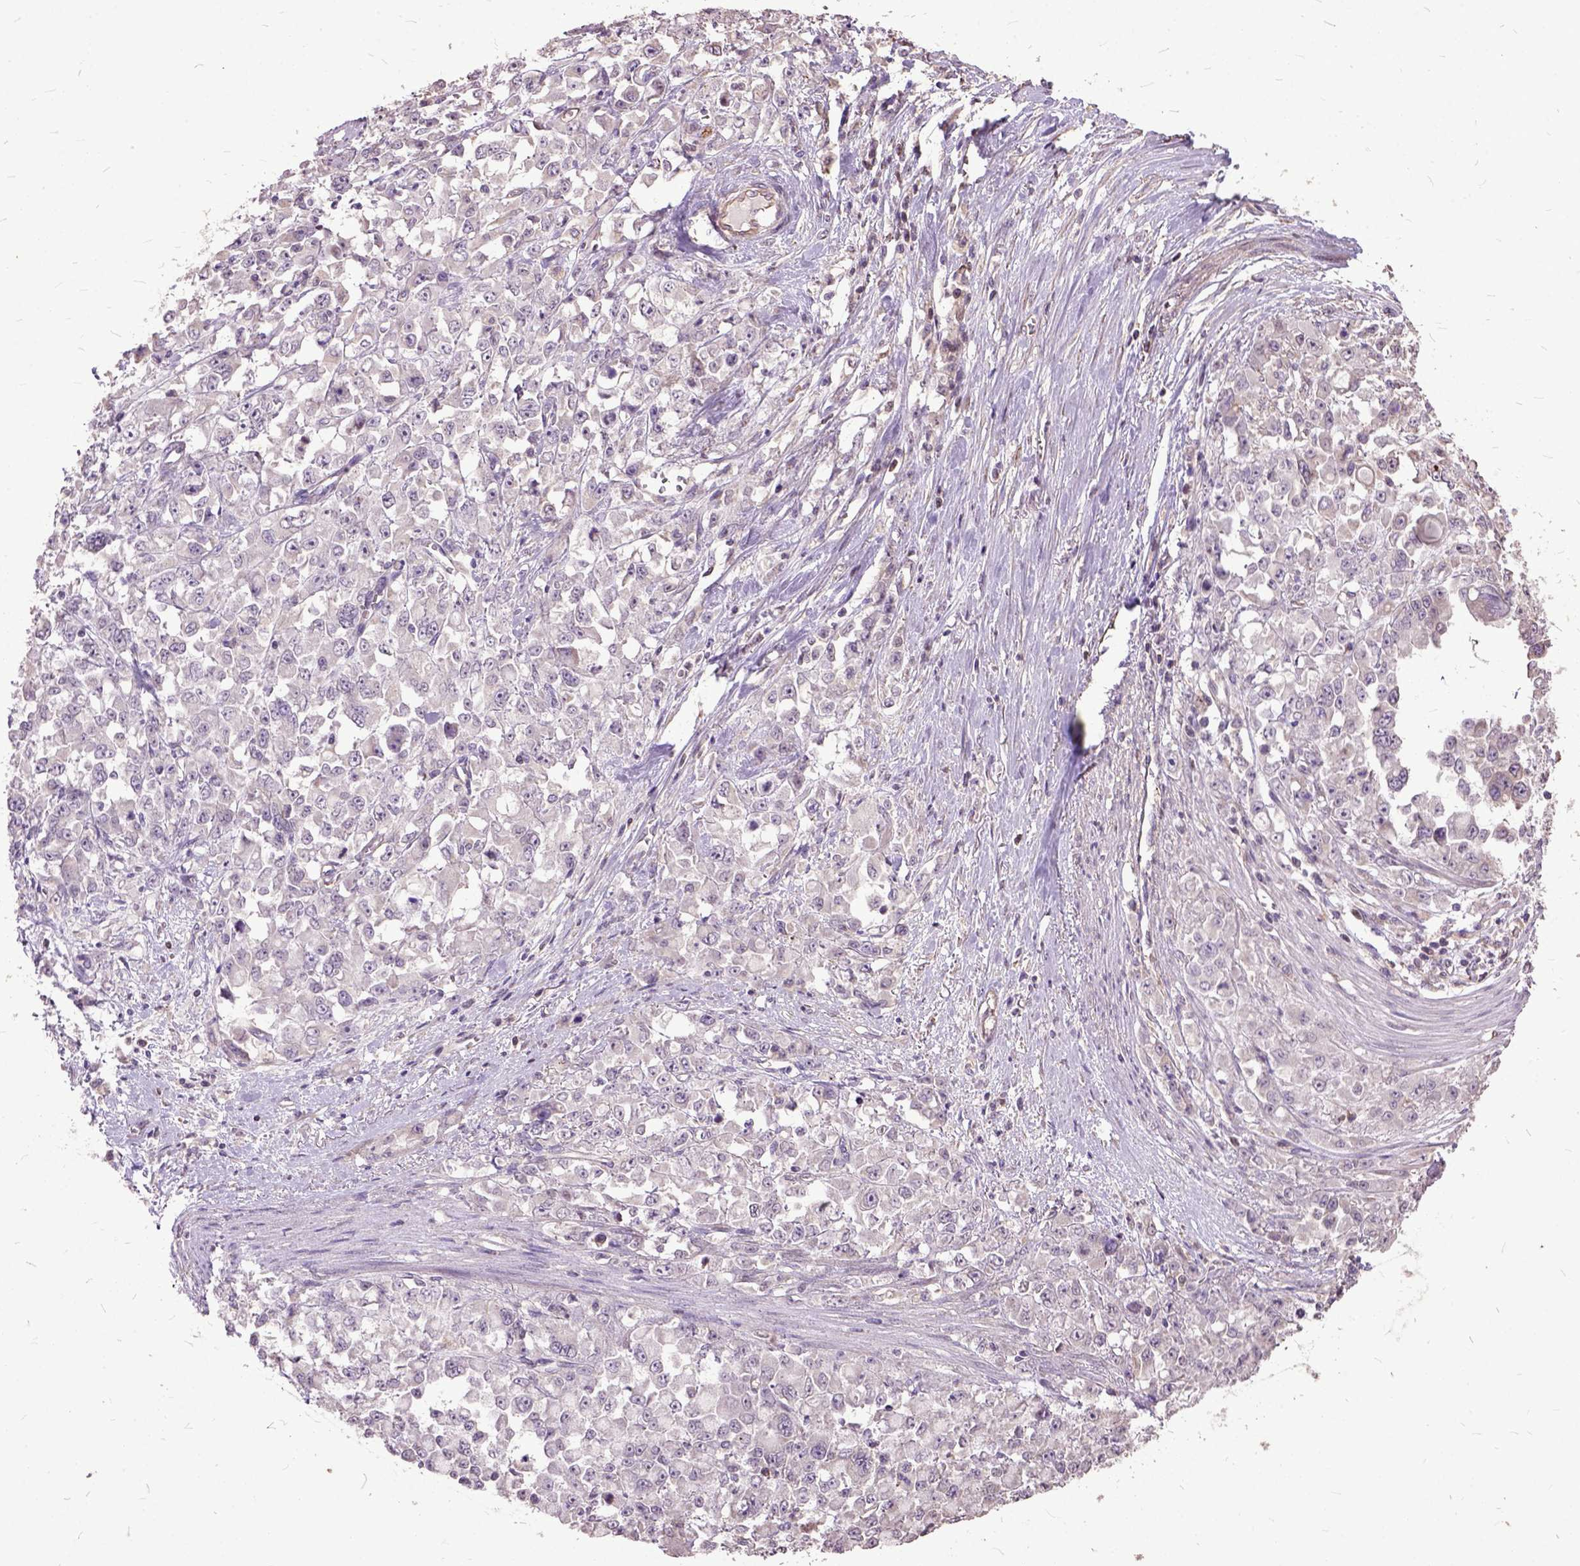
{"staining": {"intensity": "negative", "quantity": "none", "location": "none"}, "tissue": "stomach cancer", "cell_type": "Tumor cells", "image_type": "cancer", "snomed": [{"axis": "morphology", "description": "Adenocarcinoma, NOS"}, {"axis": "topography", "description": "Stomach"}], "caption": "IHC photomicrograph of neoplastic tissue: stomach cancer (adenocarcinoma) stained with DAB displays no significant protein staining in tumor cells.", "gene": "AREG", "patient": {"sex": "female", "age": 76}}